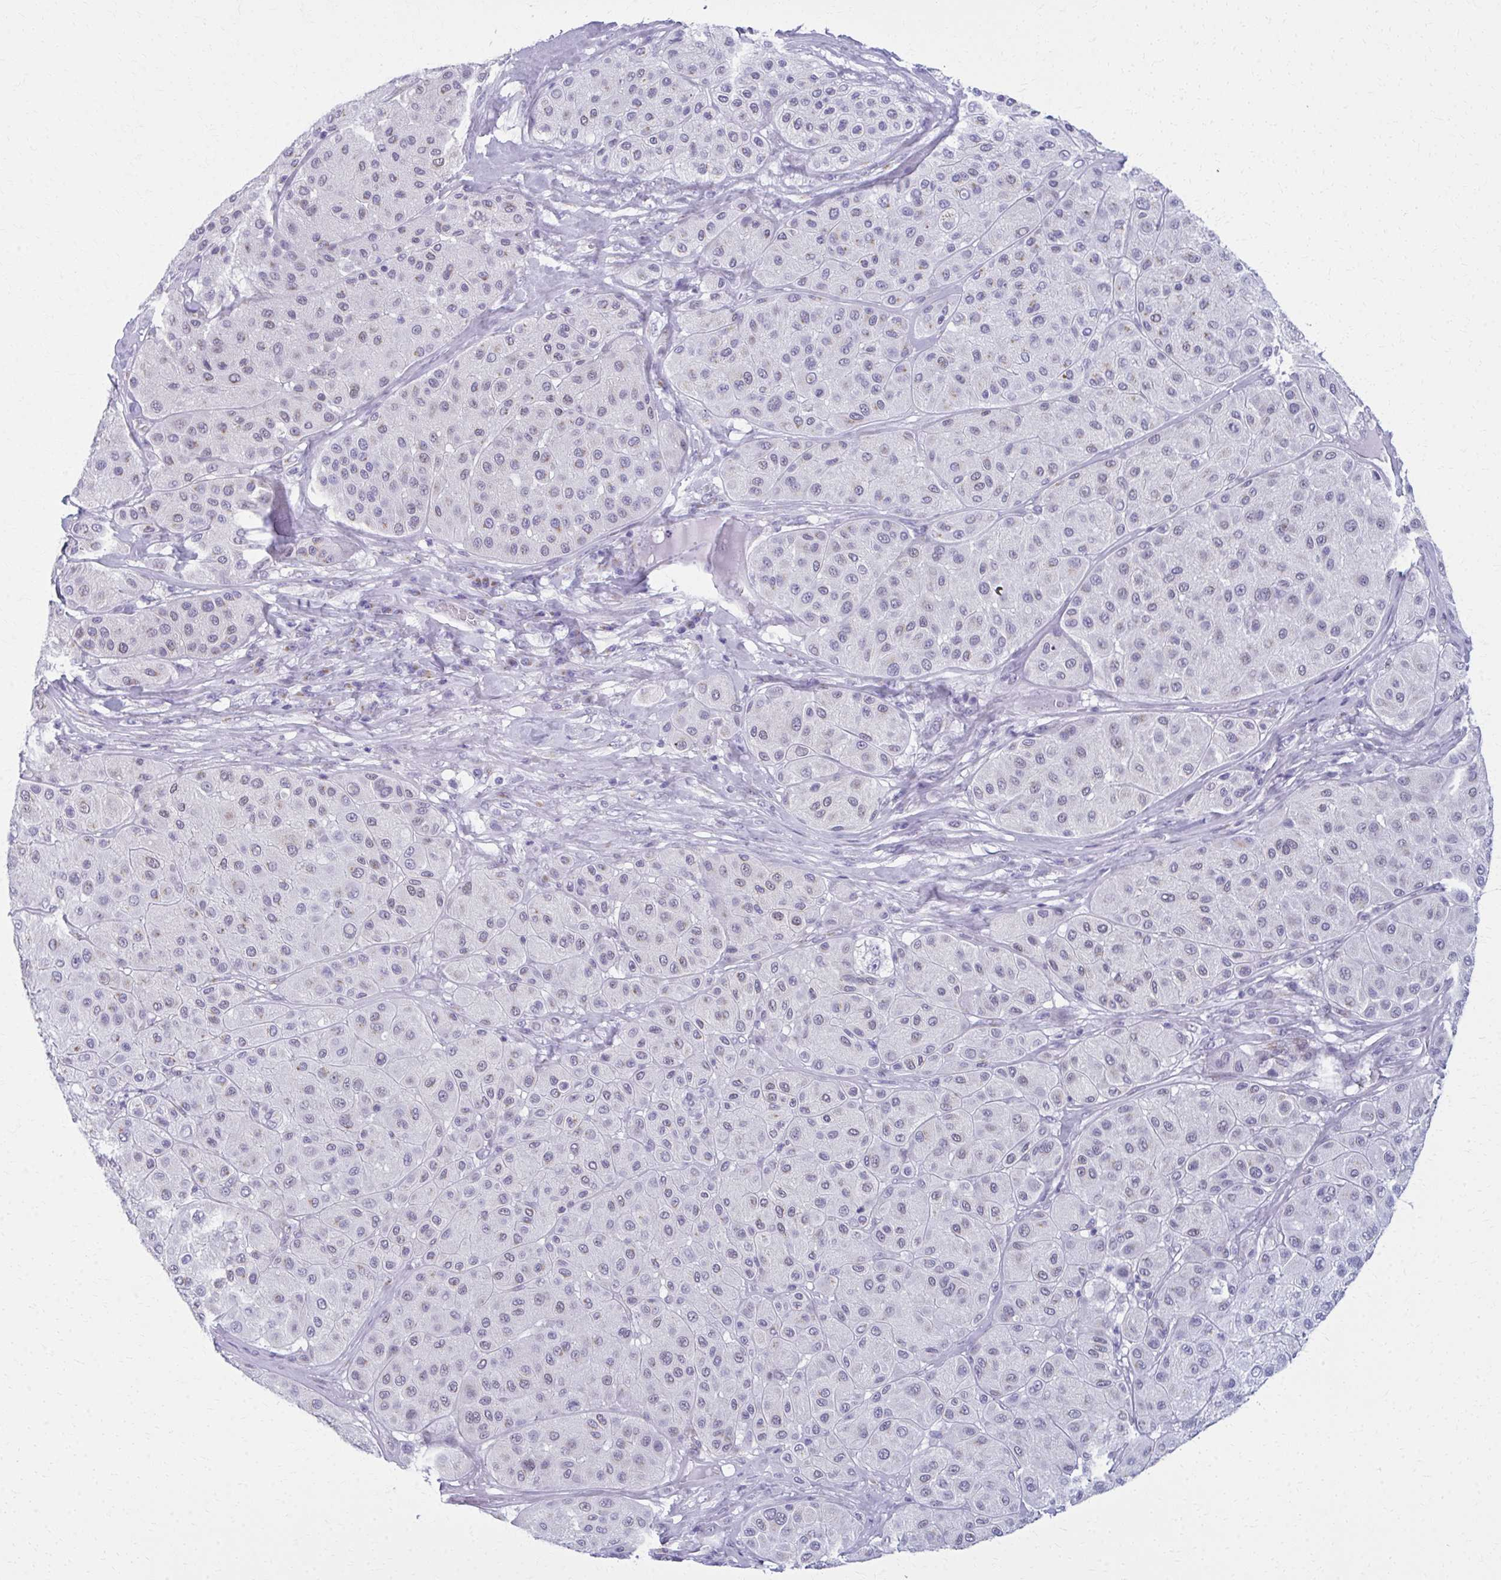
{"staining": {"intensity": "weak", "quantity": "<25%", "location": "cytoplasmic/membranous"}, "tissue": "melanoma", "cell_type": "Tumor cells", "image_type": "cancer", "snomed": [{"axis": "morphology", "description": "Malignant melanoma, Metastatic site"}, {"axis": "topography", "description": "Smooth muscle"}], "caption": "High magnification brightfield microscopy of malignant melanoma (metastatic site) stained with DAB (3,3'-diaminobenzidine) (brown) and counterstained with hematoxylin (blue): tumor cells show no significant positivity.", "gene": "SCLY", "patient": {"sex": "male", "age": 41}}